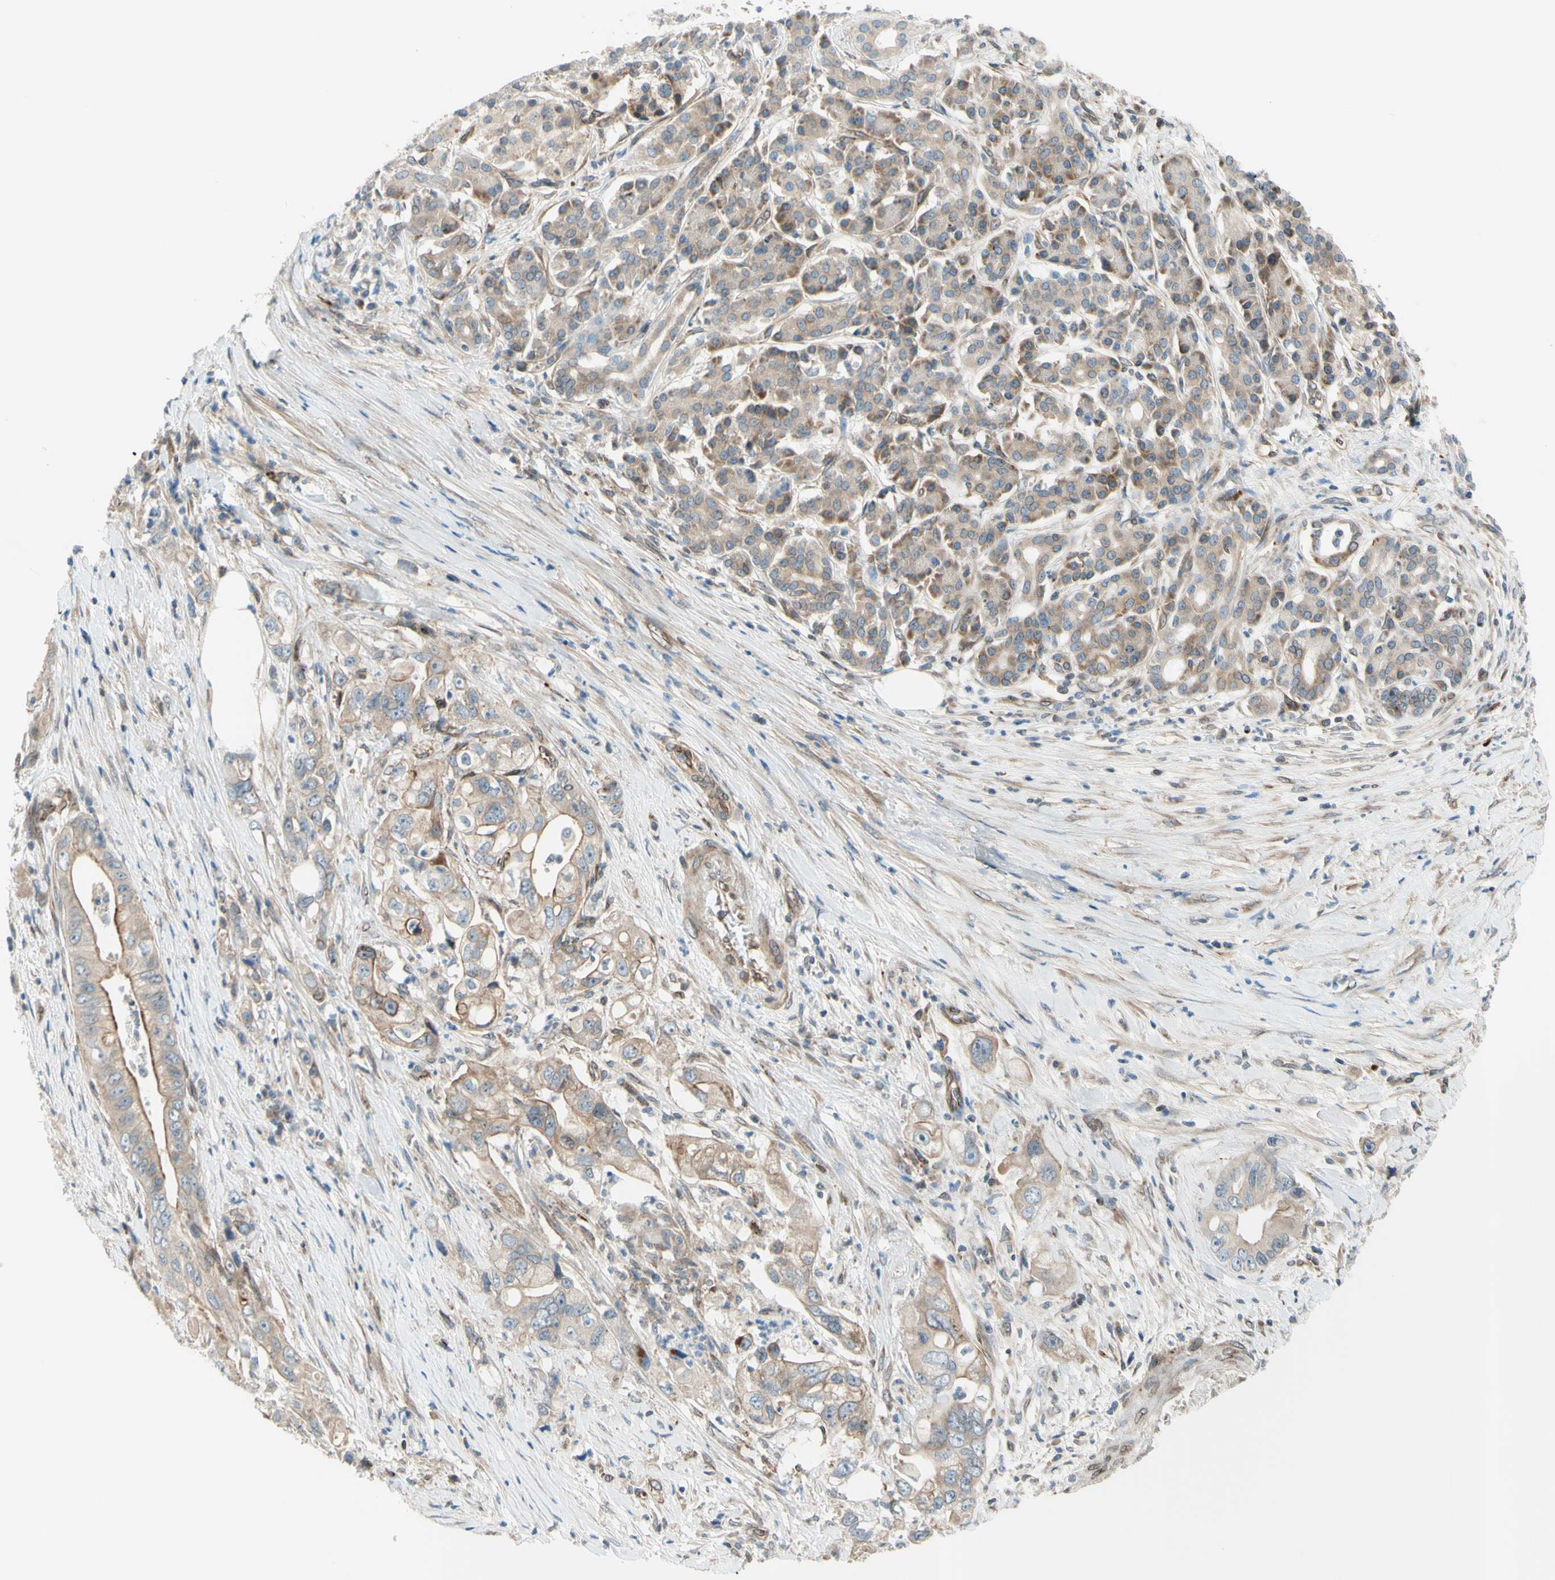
{"staining": {"intensity": "weak", "quantity": ">75%", "location": "cytoplasmic/membranous"}, "tissue": "pancreatic cancer", "cell_type": "Tumor cells", "image_type": "cancer", "snomed": [{"axis": "morphology", "description": "Normal tissue, NOS"}, {"axis": "topography", "description": "Pancreas"}], "caption": "Pancreatic cancer stained with DAB immunohistochemistry exhibits low levels of weak cytoplasmic/membranous staining in approximately >75% of tumor cells. The staining was performed using DAB to visualize the protein expression in brown, while the nuclei were stained in blue with hematoxylin (Magnification: 20x).", "gene": "TRAF2", "patient": {"sex": "male", "age": 42}}